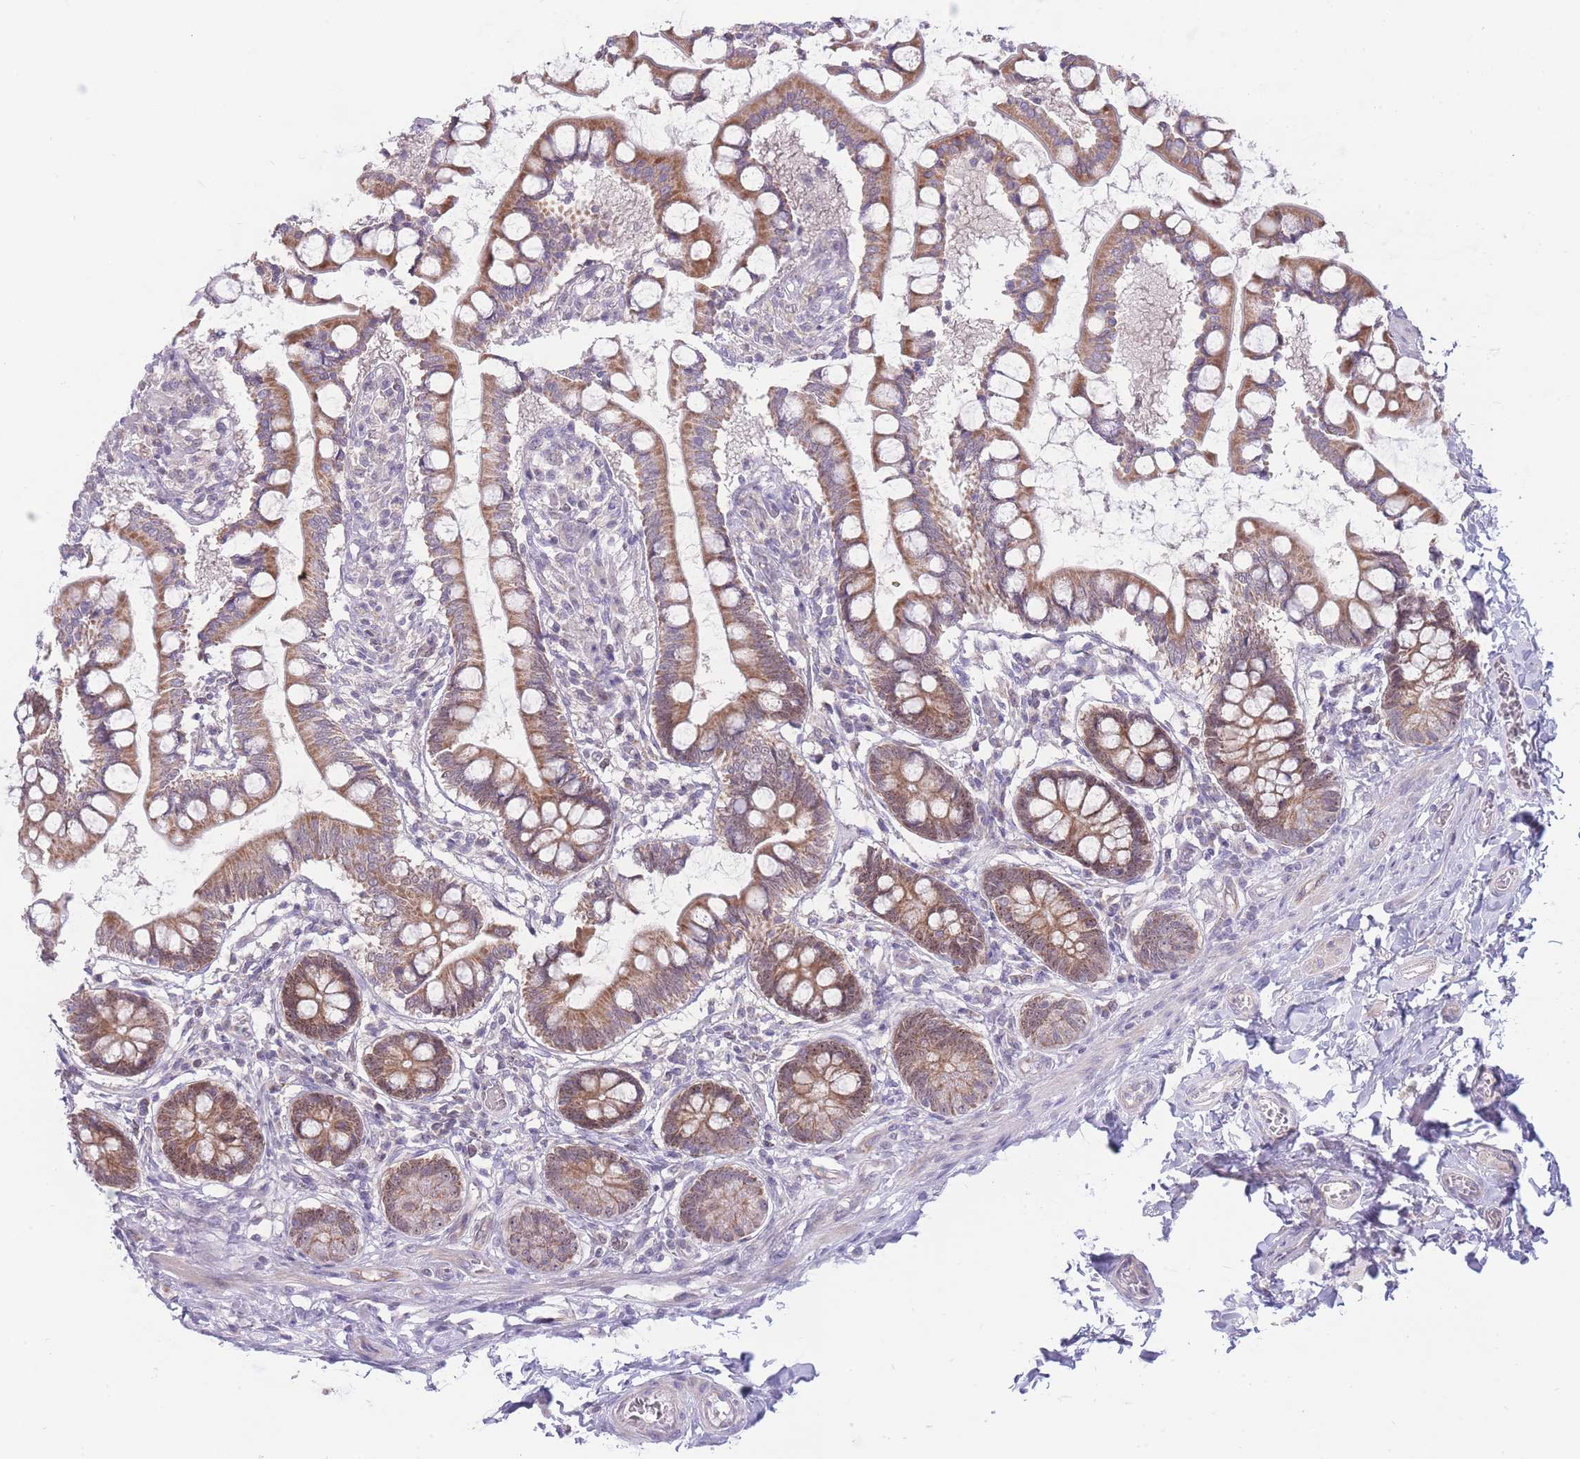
{"staining": {"intensity": "moderate", "quantity": ">75%", "location": "cytoplasmic/membranous"}, "tissue": "small intestine", "cell_type": "Glandular cells", "image_type": "normal", "snomed": [{"axis": "morphology", "description": "Normal tissue, NOS"}, {"axis": "topography", "description": "Small intestine"}], "caption": "A brown stain labels moderate cytoplasmic/membranous expression of a protein in glandular cells of benign human small intestine. Using DAB (3,3'-diaminobenzidine) (brown) and hematoxylin (blue) stains, captured at high magnification using brightfield microscopy.", "gene": "MCIDAS", "patient": {"sex": "male", "age": 52}}